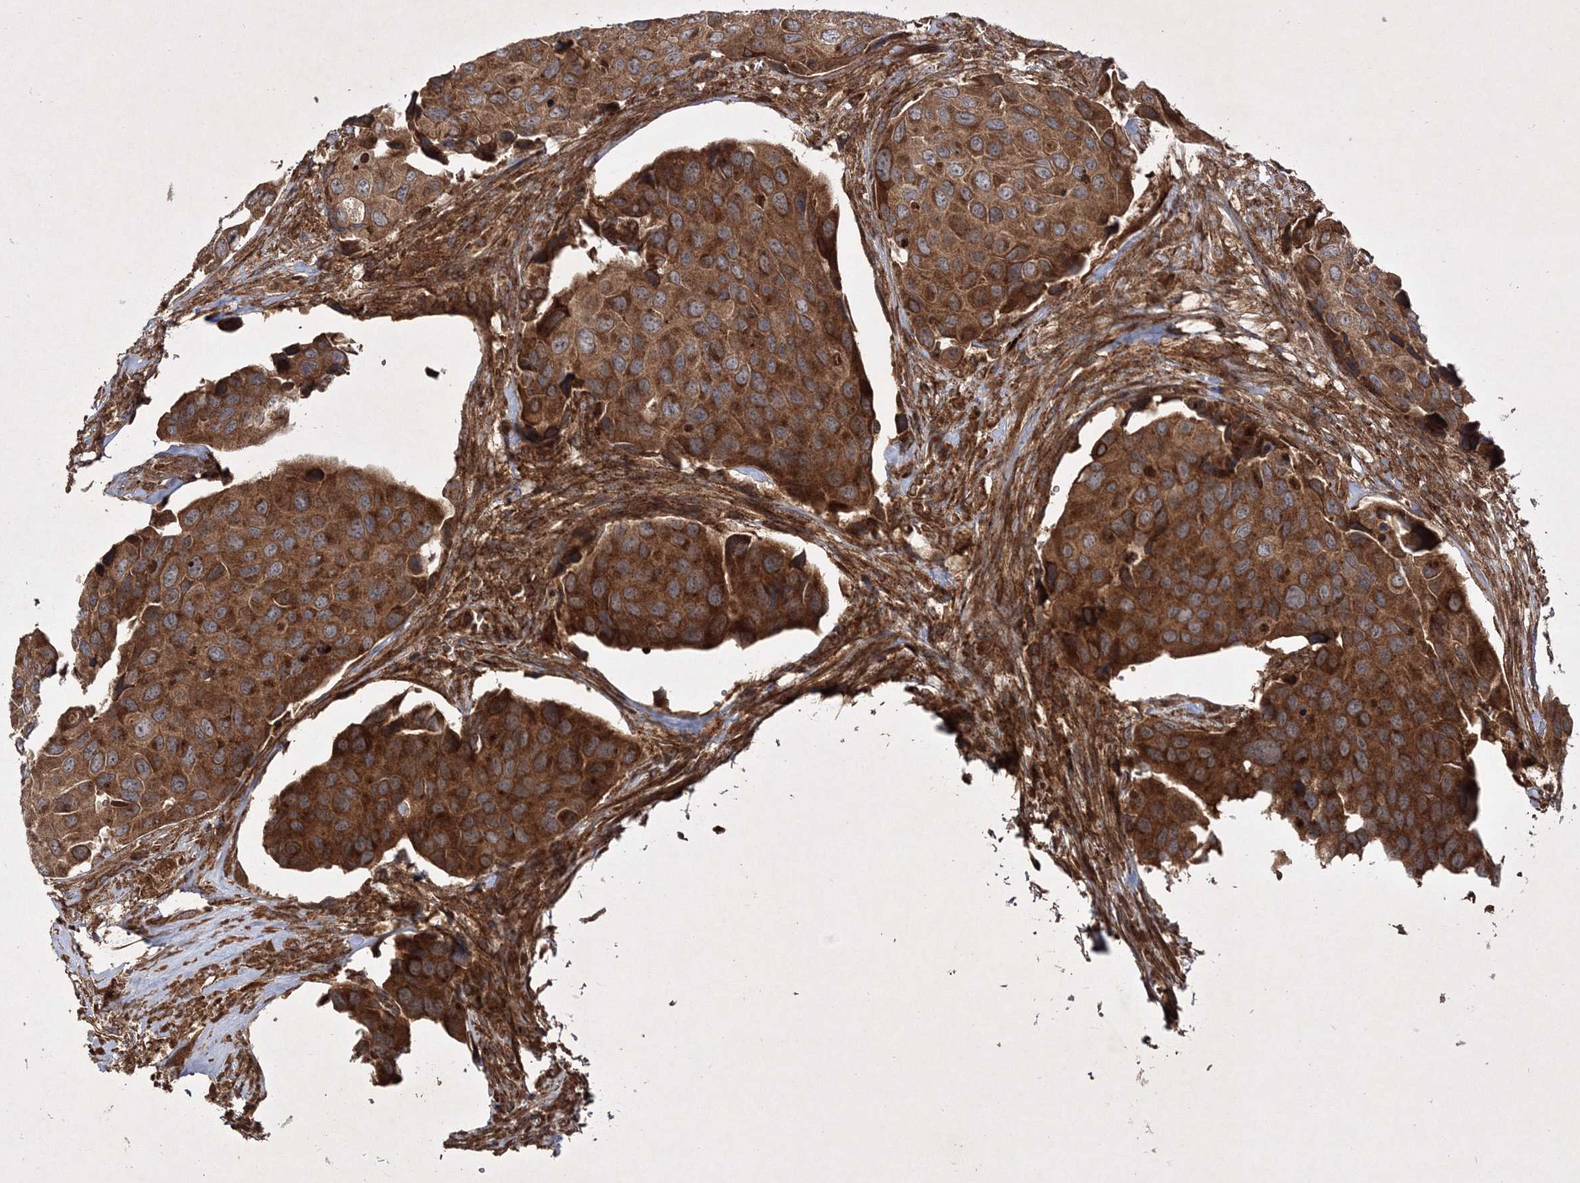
{"staining": {"intensity": "strong", "quantity": ">75%", "location": "cytoplasmic/membranous"}, "tissue": "urothelial cancer", "cell_type": "Tumor cells", "image_type": "cancer", "snomed": [{"axis": "morphology", "description": "Urothelial carcinoma, High grade"}, {"axis": "topography", "description": "Urinary bladder"}], "caption": "Immunohistochemistry staining of urothelial cancer, which shows high levels of strong cytoplasmic/membranous staining in about >75% of tumor cells indicating strong cytoplasmic/membranous protein expression. The staining was performed using DAB (3,3'-diaminobenzidine) (brown) for protein detection and nuclei were counterstained in hematoxylin (blue).", "gene": "DNAJC13", "patient": {"sex": "male", "age": 74}}